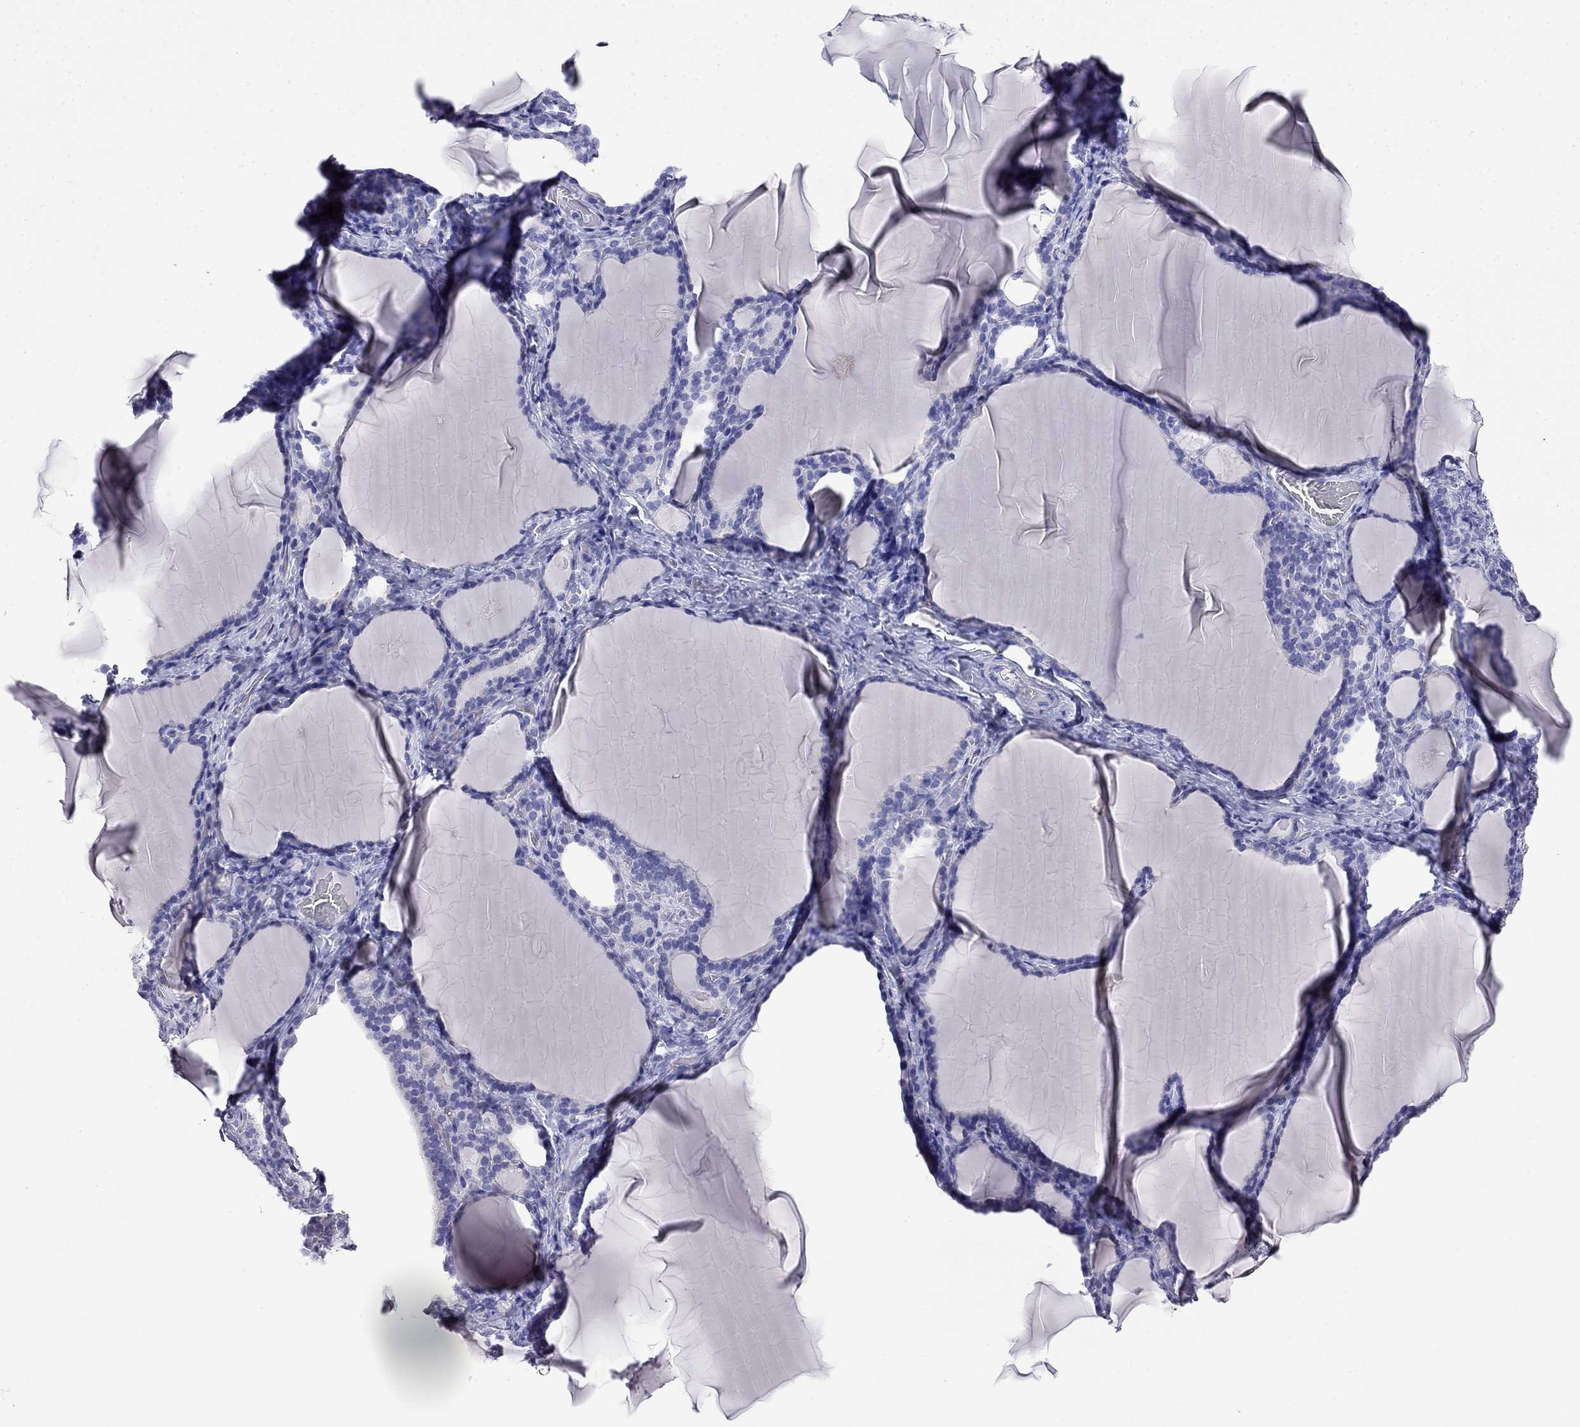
{"staining": {"intensity": "negative", "quantity": "none", "location": "none"}, "tissue": "thyroid gland", "cell_type": "Glandular cells", "image_type": "normal", "snomed": [{"axis": "morphology", "description": "Normal tissue, NOS"}, {"axis": "morphology", "description": "Hyperplasia, NOS"}, {"axis": "topography", "description": "Thyroid gland"}], "caption": "This is an immunohistochemistry micrograph of benign human thyroid gland. There is no expression in glandular cells.", "gene": "MYO15A", "patient": {"sex": "female", "age": 27}}